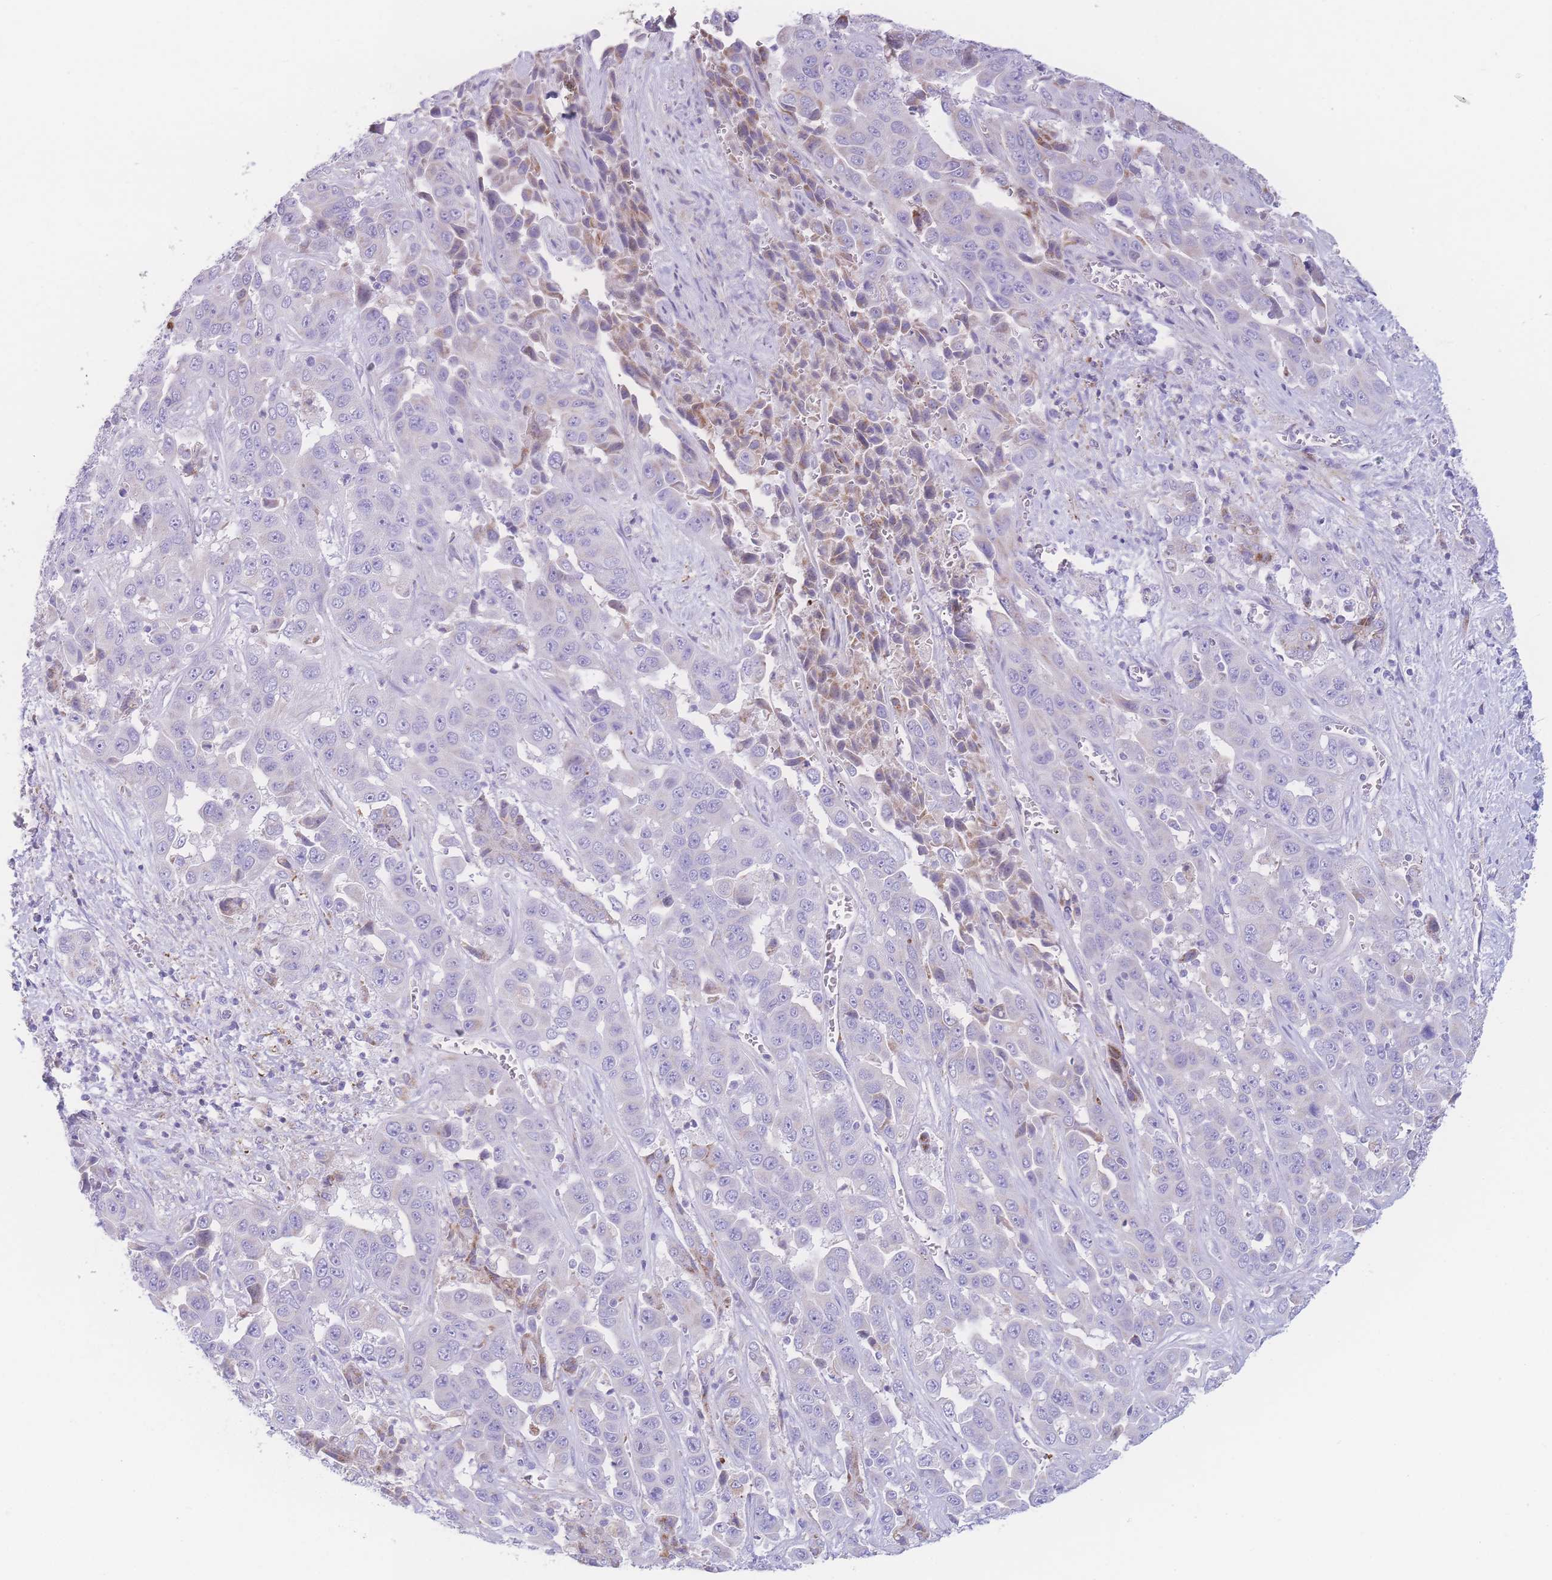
{"staining": {"intensity": "negative", "quantity": "none", "location": "none"}, "tissue": "liver cancer", "cell_type": "Tumor cells", "image_type": "cancer", "snomed": [{"axis": "morphology", "description": "Cholangiocarcinoma"}, {"axis": "topography", "description": "Liver"}], "caption": "Photomicrograph shows no protein staining in tumor cells of liver cancer (cholangiocarcinoma) tissue.", "gene": "NBEAL1", "patient": {"sex": "female", "age": 52}}